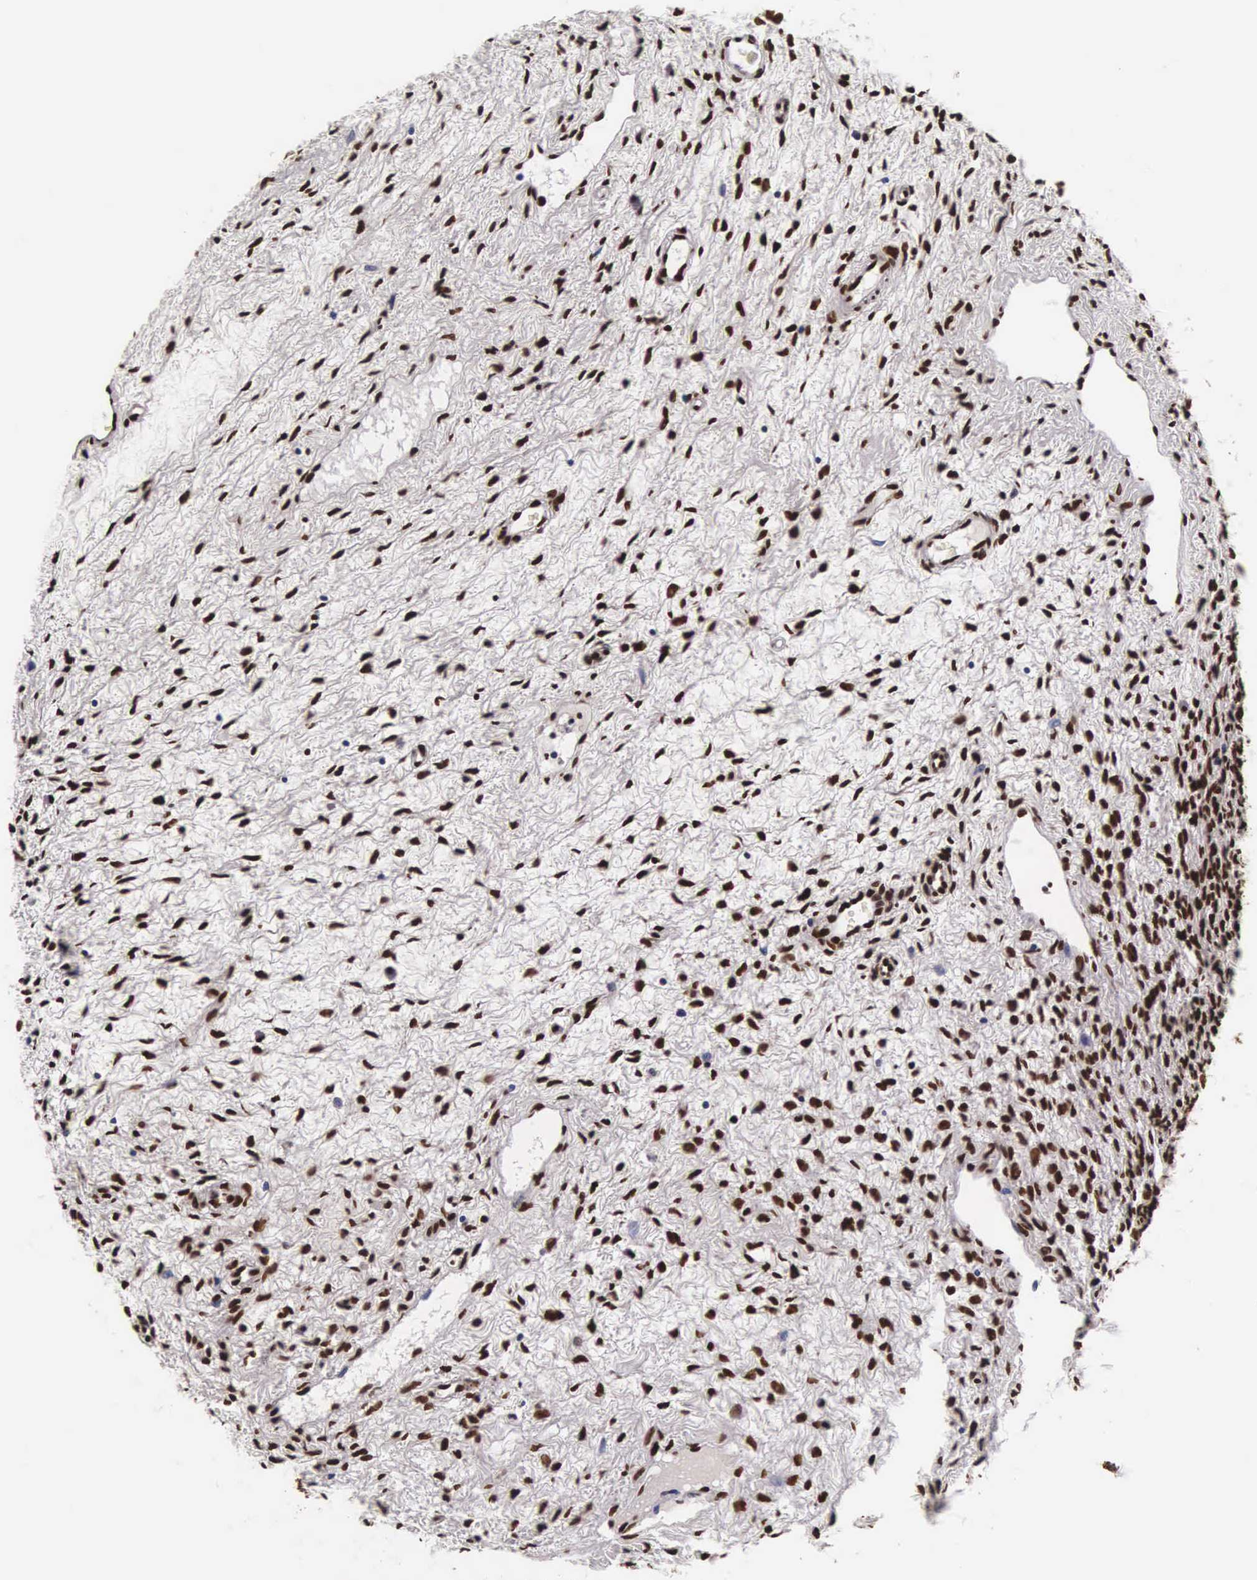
{"staining": {"intensity": "strong", "quantity": ">75%", "location": "nuclear"}, "tissue": "ovary", "cell_type": "Ovarian stroma cells", "image_type": "normal", "snomed": [{"axis": "morphology", "description": "Normal tissue, NOS"}, {"axis": "topography", "description": "Ovary"}], "caption": "IHC photomicrograph of unremarkable ovary: ovary stained using immunohistochemistry (IHC) reveals high levels of strong protein expression localized specifically in the nuclear of ovarian stroma cells, appearing as a nuclear brown color.", "gene": "BCL2L2", "patient": {"sex": "female", "age": 32}}